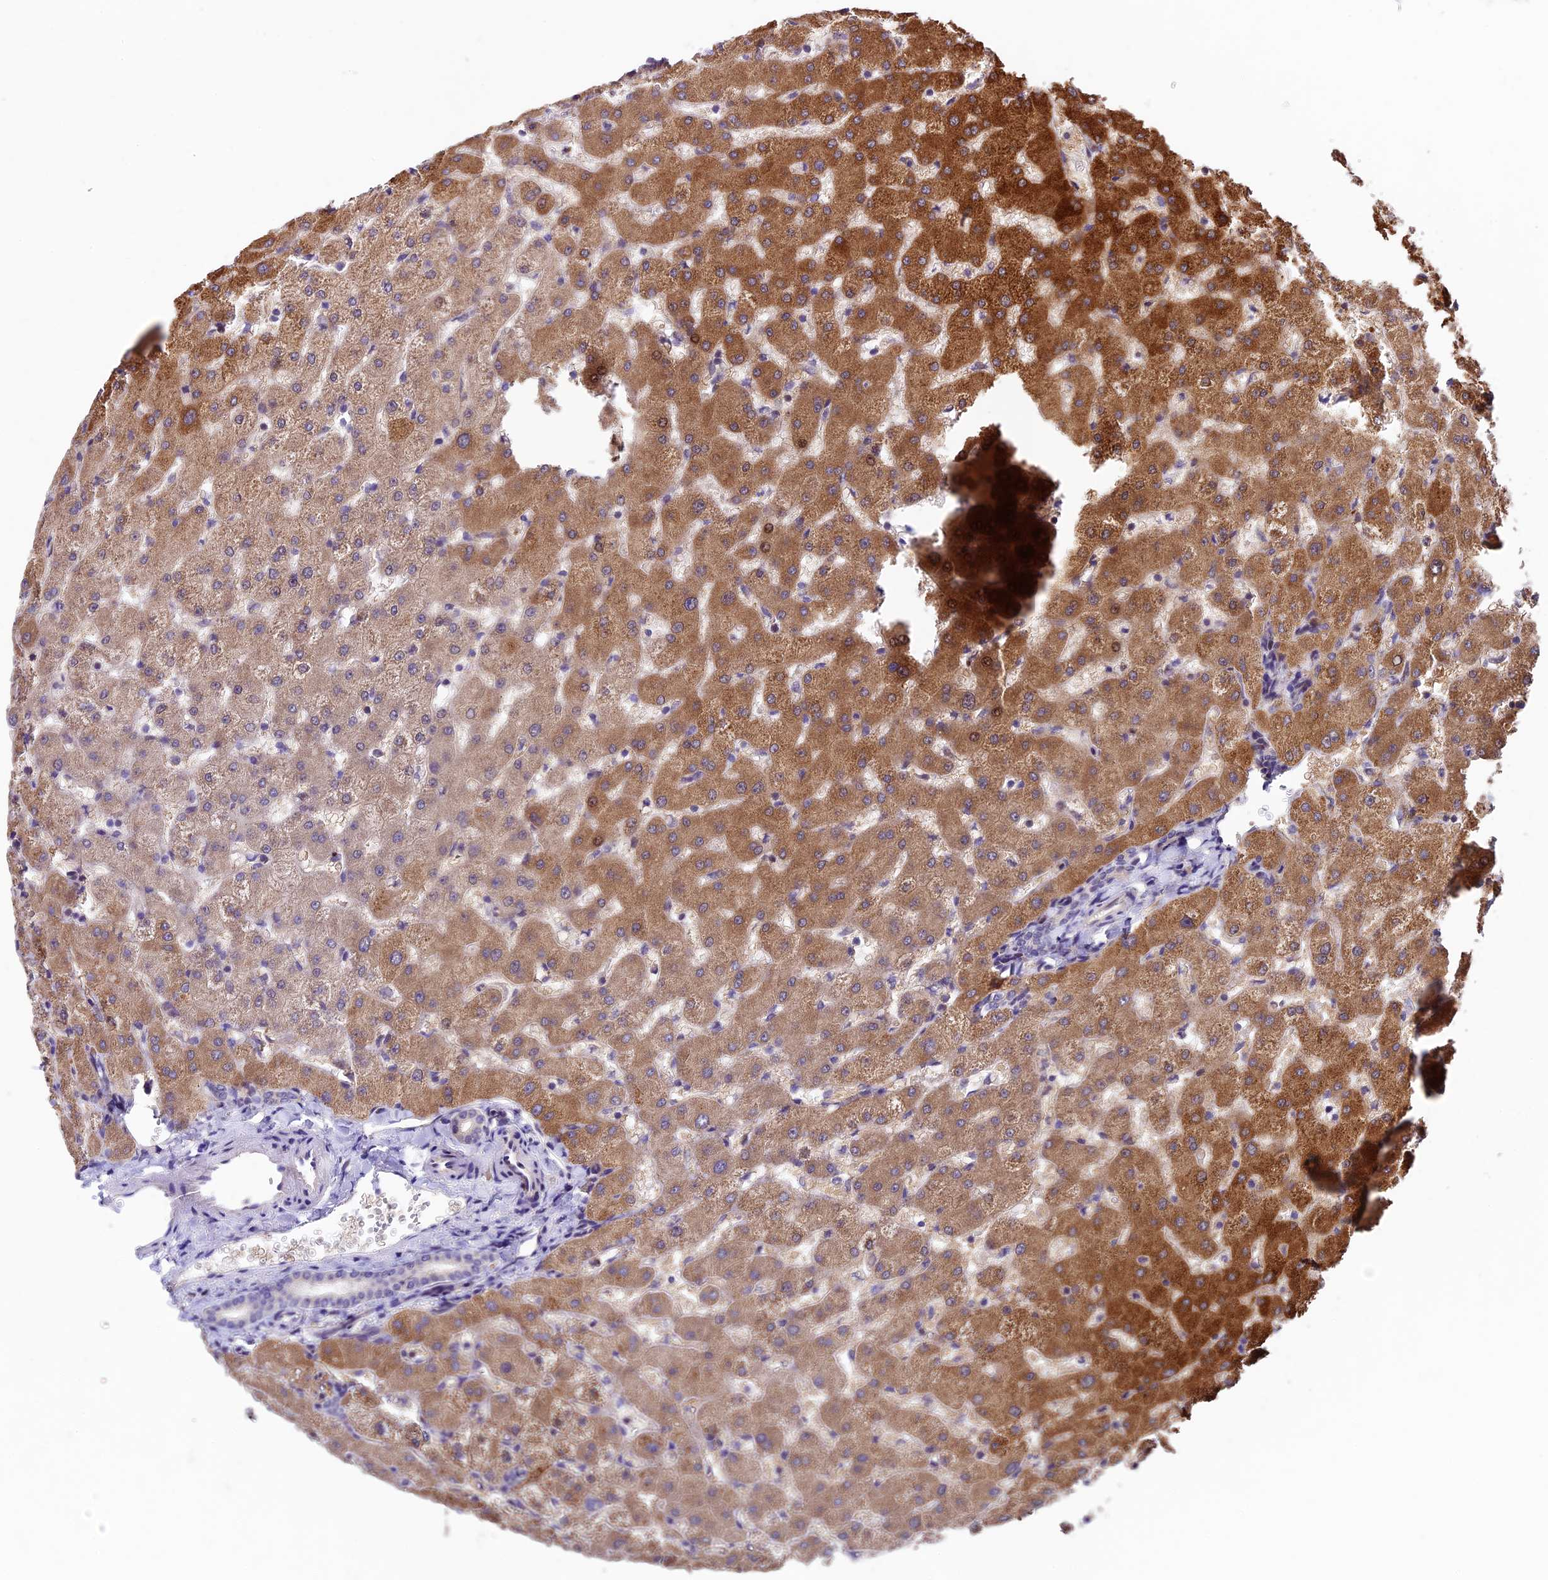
{"staining": {"intensity": "negative", "quantity": "none", "location": "none"}, "tissue": "liver", "cell_type": "Cholangiocytes", "image_type": "normal", "snomed": [{"axis": "morphology", "description": "Normal tissue, NOS"}, {"axis": "topography", "description": "Liver"}], "caption": "High power microscopy histopathology image of an IHC photomicrograph of unremarkable liver, revealing no significant staining in cholangiocytes.", "gene": "SBNO2", "patient": {"sex": "female", "age": 63}}